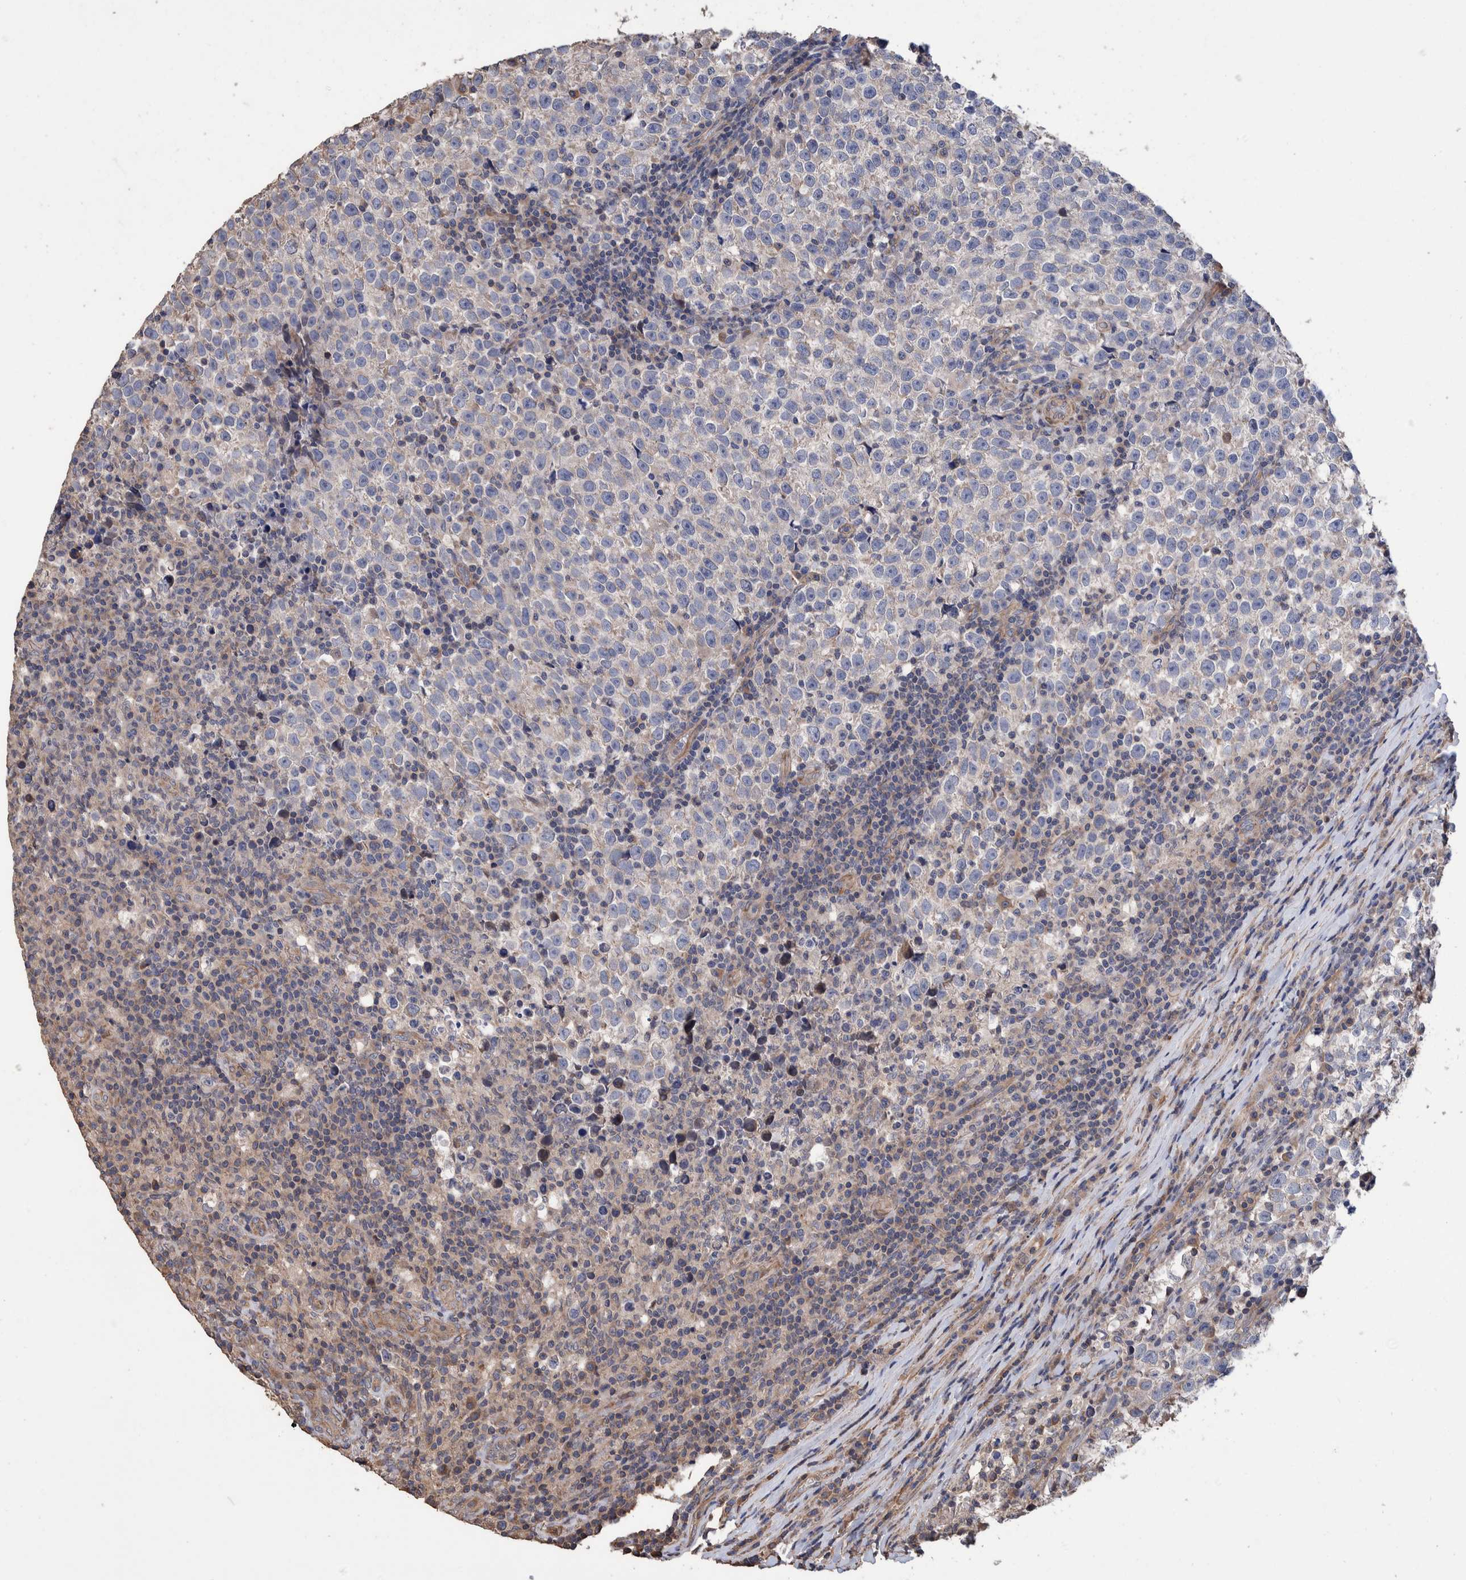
{"staining": {"intensity": "negative", "quantity": "none", "location": "none"}, "tissue": "testis cancer", "cell_type": "Tumor cells", "image_type": "cancer", "snomed": [{"axis": "morphology", "description": "Normal tissue, NOS"}, {"axis": "morphology", "description": "Seminoma, NOS"}, {"axis": "topography", "description": "Testis"}], "caption": "Immunohistochemistry photomicrograph of seminoma (testis) stained for a protein (brown), which exhibits no expression in tumor cells.", "gene": "SLC45A4", "patient": {"sex": "male", "age": 43}}